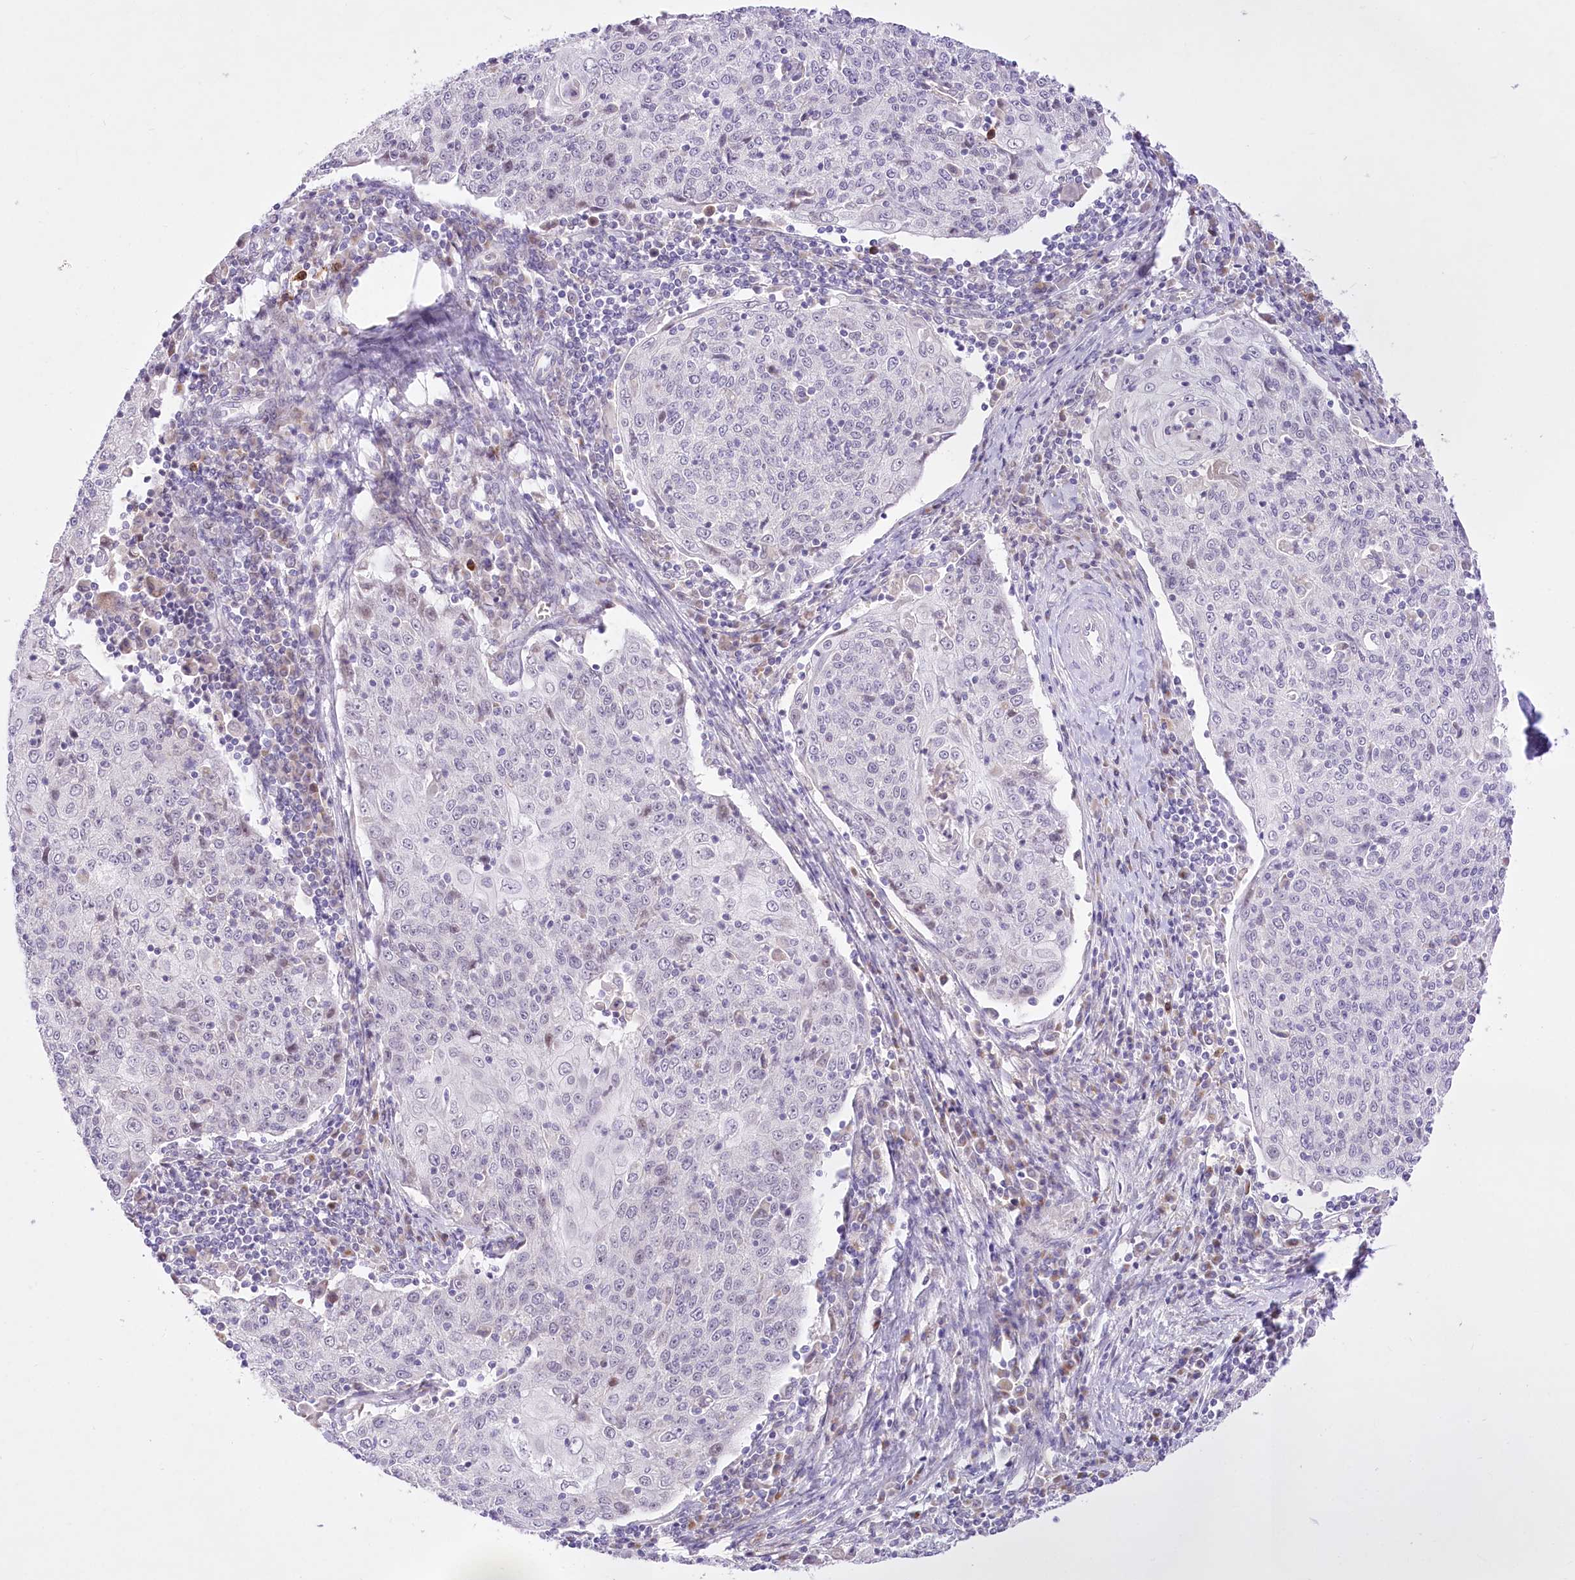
{"staining": {"intensity": "negative", "quantity": "none", "location": "none"}, "tissue": "cervical cancer", "cell_type": "Tumor cells", "image_type": "cancer", "snomed": [{"axis": "morphology", "description": "Squamous cell carcinoma, NOS"}, {"axis": "topography", "description": "Cervix"}], "caption": "An image of squamous cell carcinoma (cervical) stained for a protein shows no brown staining in tumor cells. (DAB (3,3'-diaminobenzidine) immunohistochemistry (IHC) with hematoxylin counter stain).", "gene": "BEND7", "patient": {"sex": "female", "age": 48}}